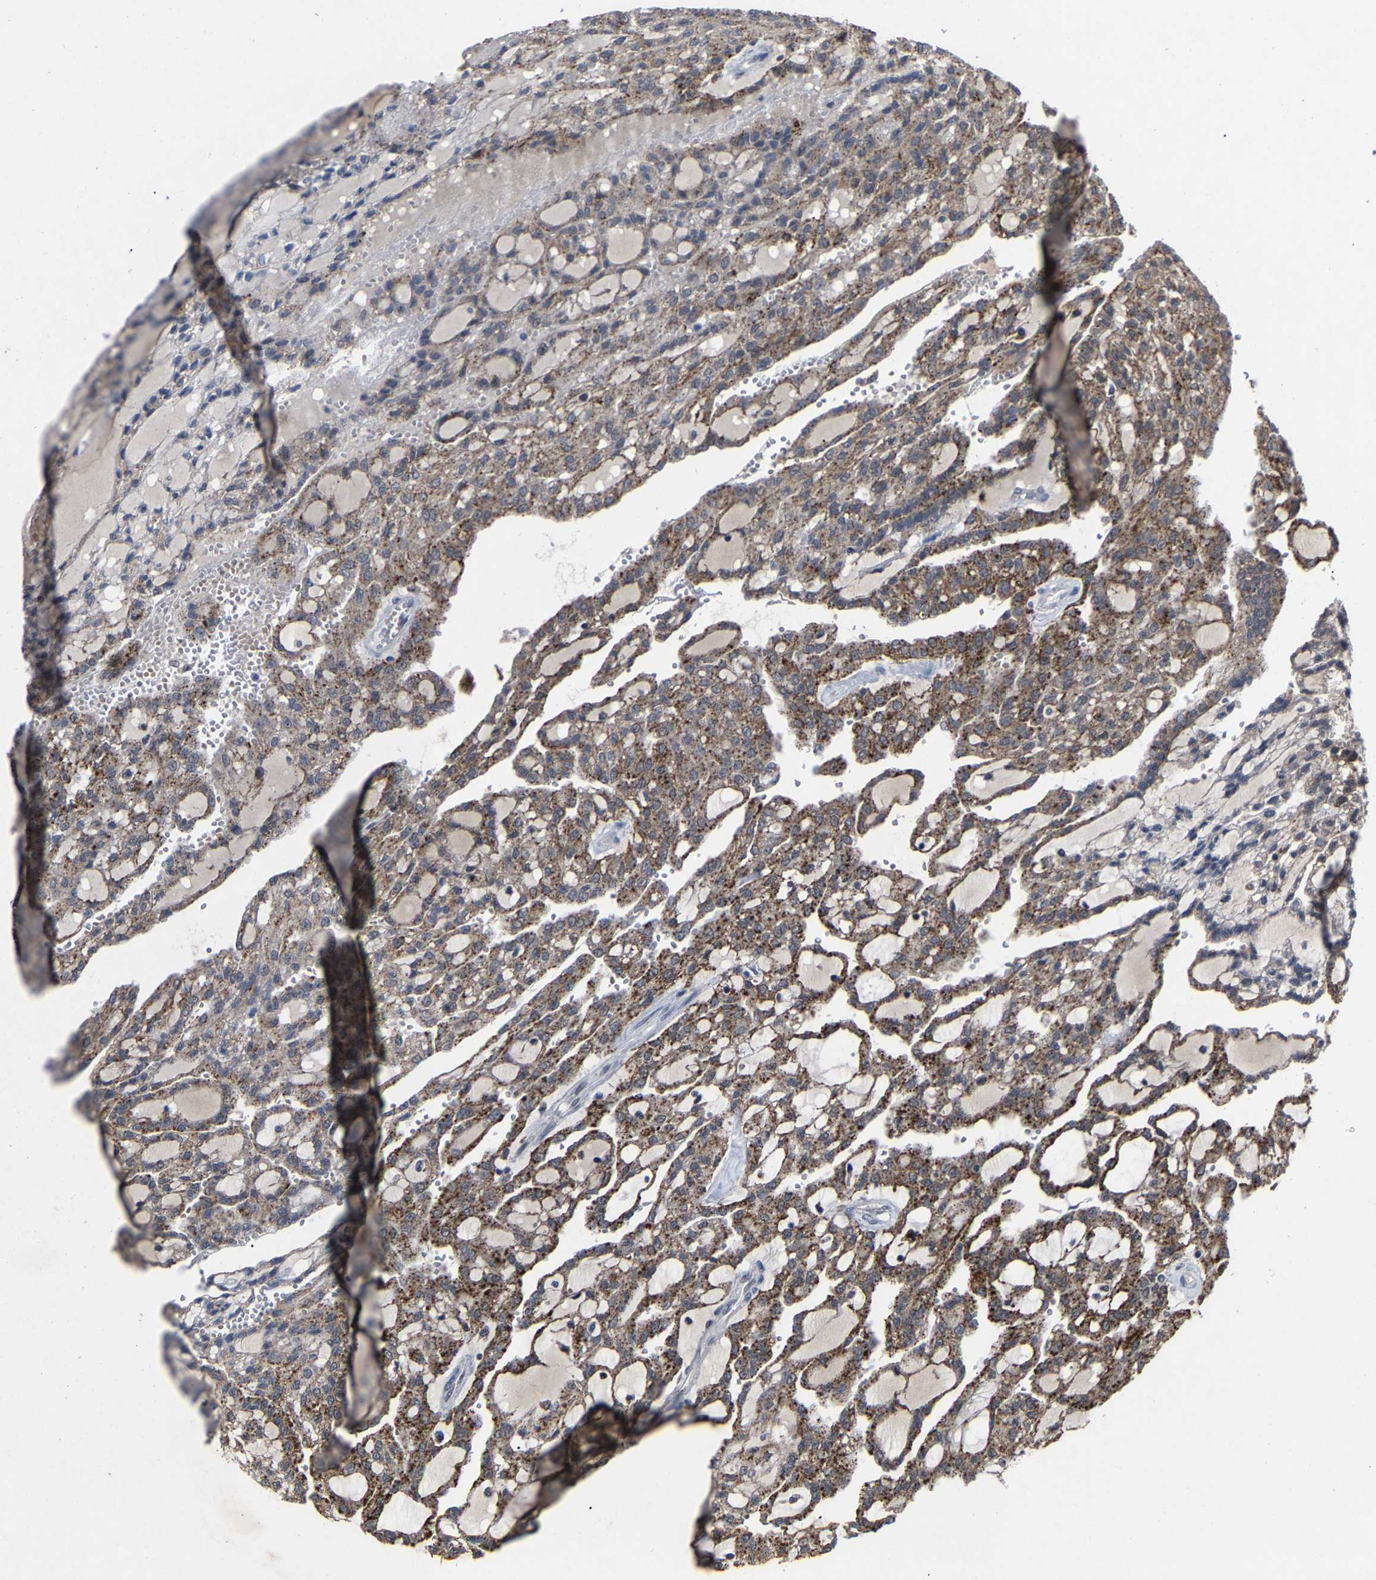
{"staining": {"intensity": "moderate", "quantity": ">75%", "location": "cytoplasmic/membranous"}, "tissue": "renal cancer", "cell_type": "Tumor cells", "image_type": "cancer", "snomed": [{"axis": "morphology", "description": "Adenocarcinoma, NOS"}, {"axis": "topography", "description": "Kidney"}], "caption": "Renal cancer (adenocarcinoma) stained with a protein marker shows moderate staining in tumor cells.", "gene": "LSM8", "patient": {"sex": "male", "age": 63}}